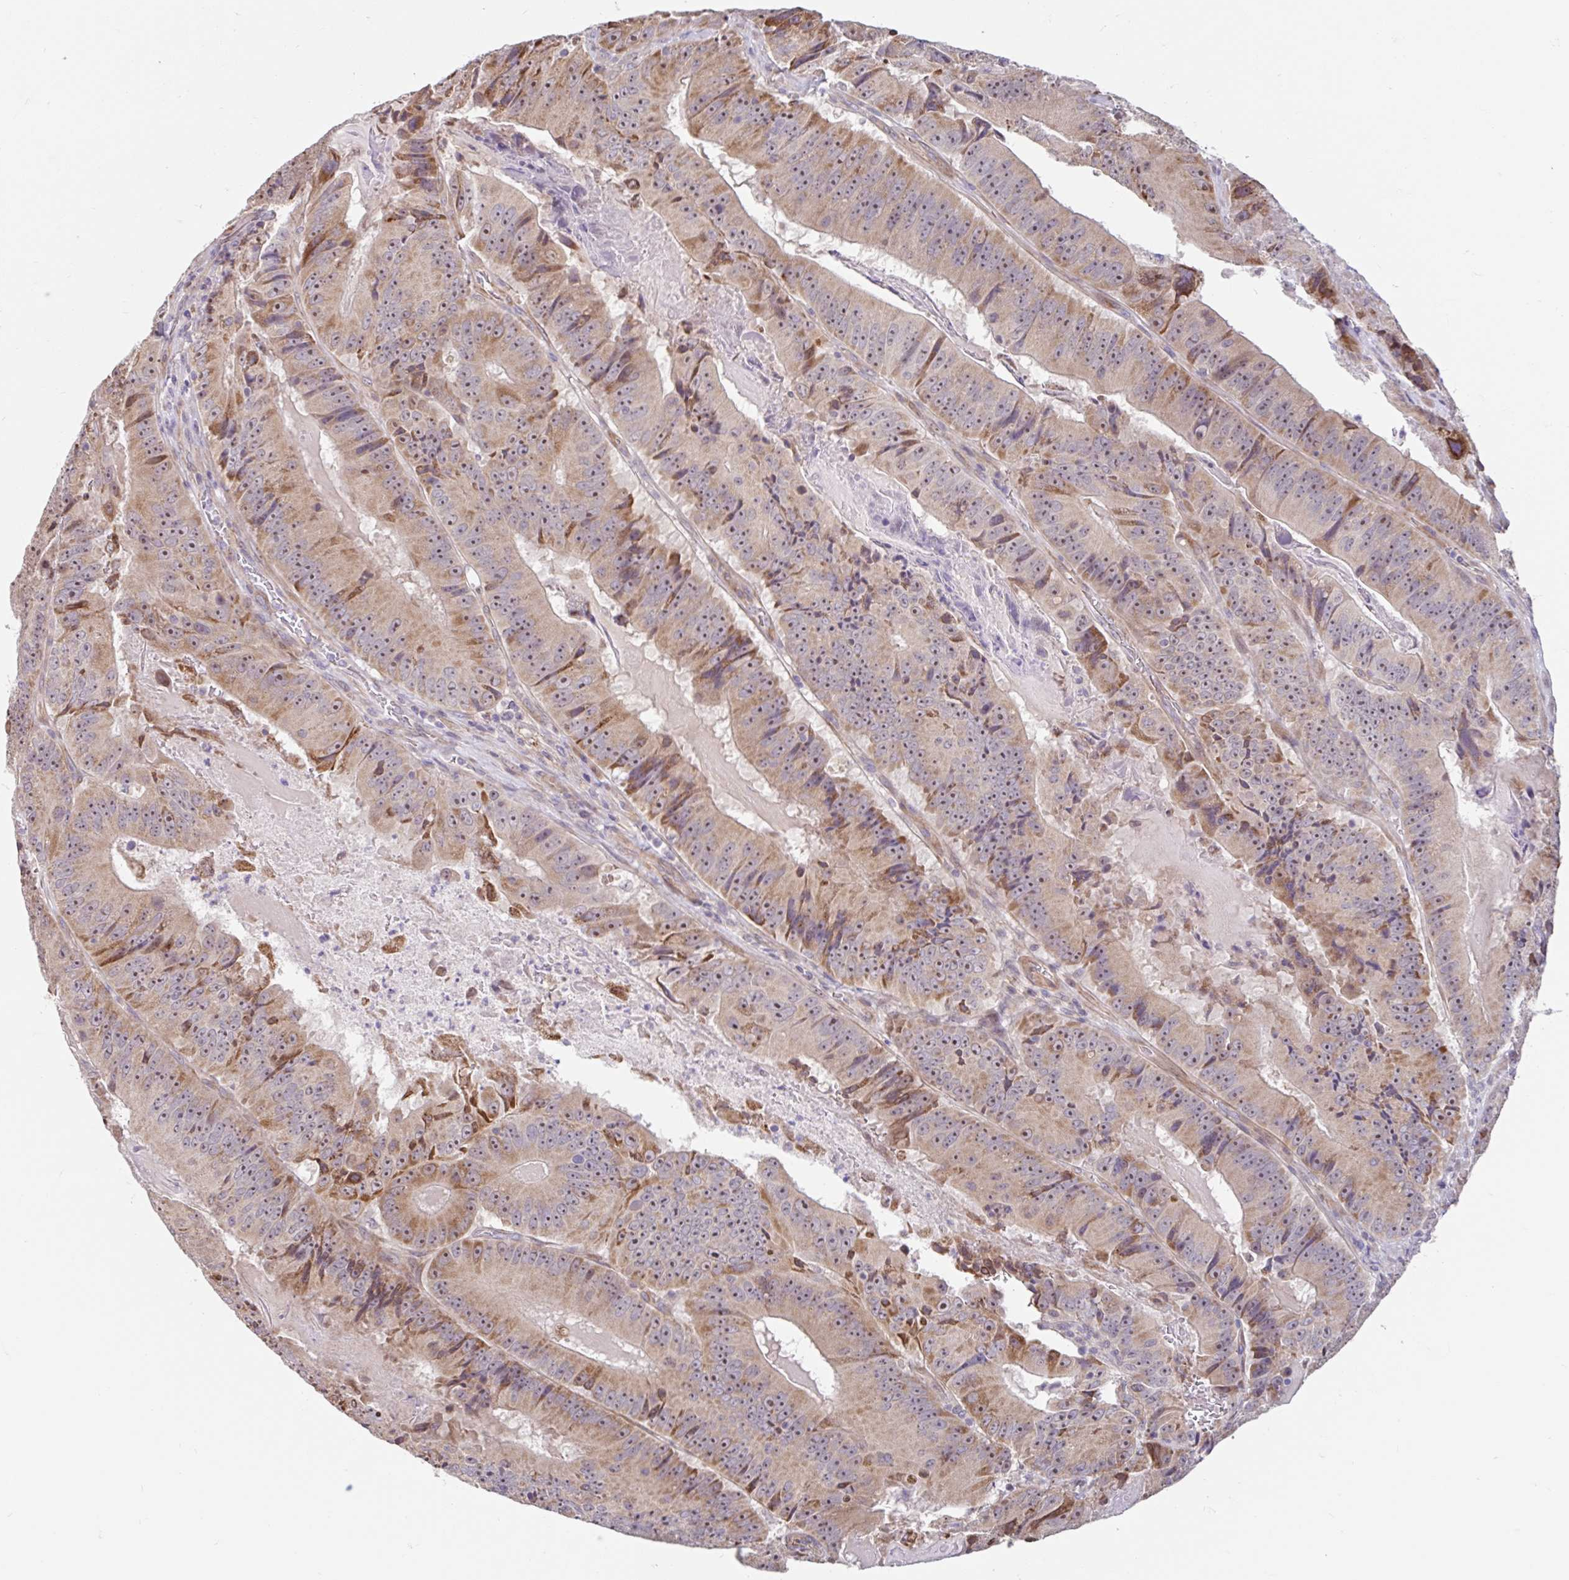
{"staining": {"intensity": "moderate", "quantity": "25%-75%", "location": "cytoplasmic/membranous"}, "tissue": "colorectal cancer", "cell_type": "Tumor cells", "image_type": "cancer", "snomed": [{"axis": "morphology", "description": "Adenocarcinoma, NOS"}, {"axis": "topography", "description": "Colon"}], "caption": "Adenocarcinoma (colorectal) was stained to show a protein in brown. There is medium levels of moderate cytoplasmic/membranous positivity in about 25%-75% of tumor cells.", "gene": "NT5C1B", "patient": {"sex": "female", "age": 86}}